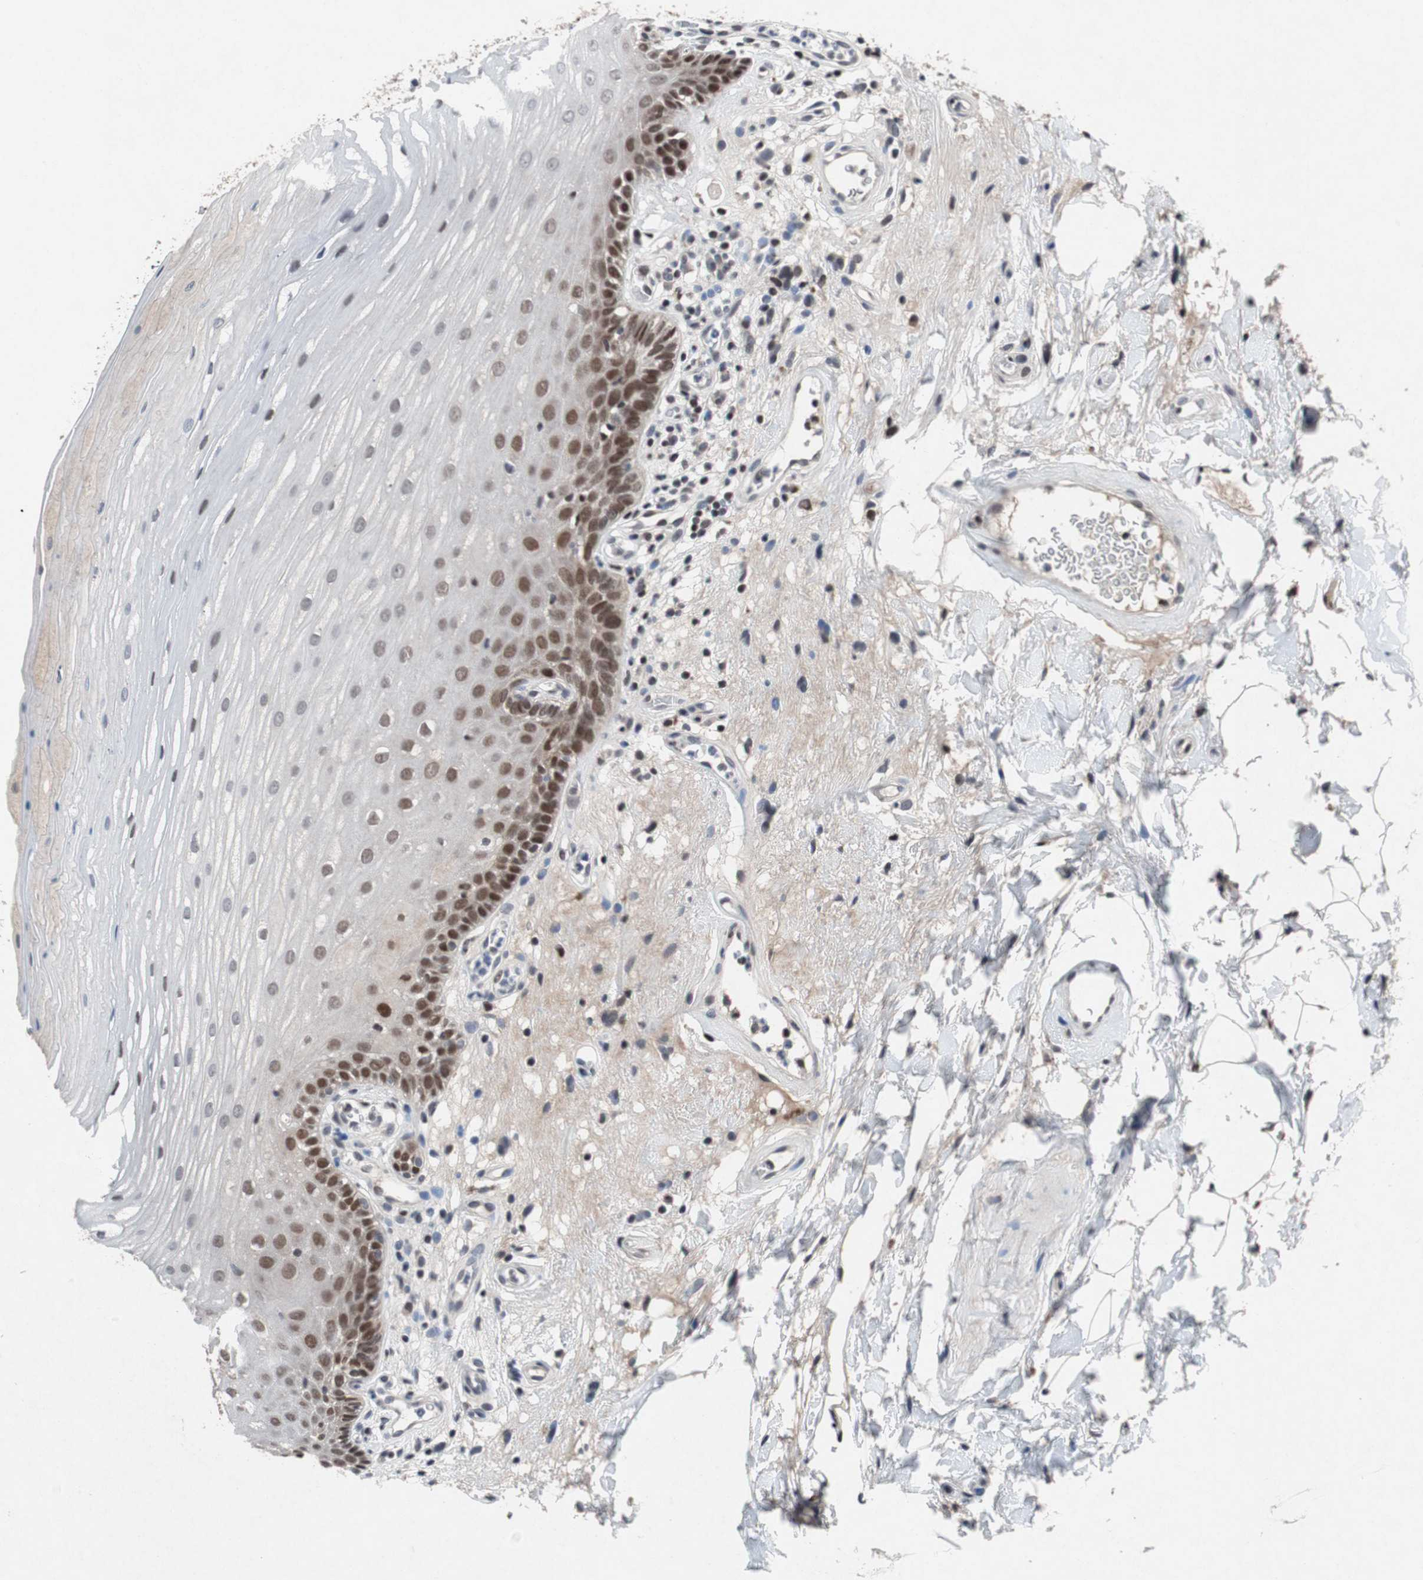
{"staining": {"intensity": "strong", "quantity": "25%-75%", "location": "nuclear"}, "tissue": "oral mucosa", "cell_type": "Squamous epithelial cells", "image_type": "normal", "snomed": [{"axis": "morphology", "description": "Normal tissue, NOS"}, {"axis": "morphology", "description": "Squamous cell carcinoma, NOS"}, {"axis": "topography", "description": "Skeletal muscle"}, {"axis": "topography", "description": "Oral tissue"}], "caption": "Immunohistochemical staining of unremarkable human oral mucosa displays high levels of strong nuclear positivity in about 25%-75% of squamous epithelial cells.", "gene": "TP63", "patient": {"sex": "male", "age": 71}}